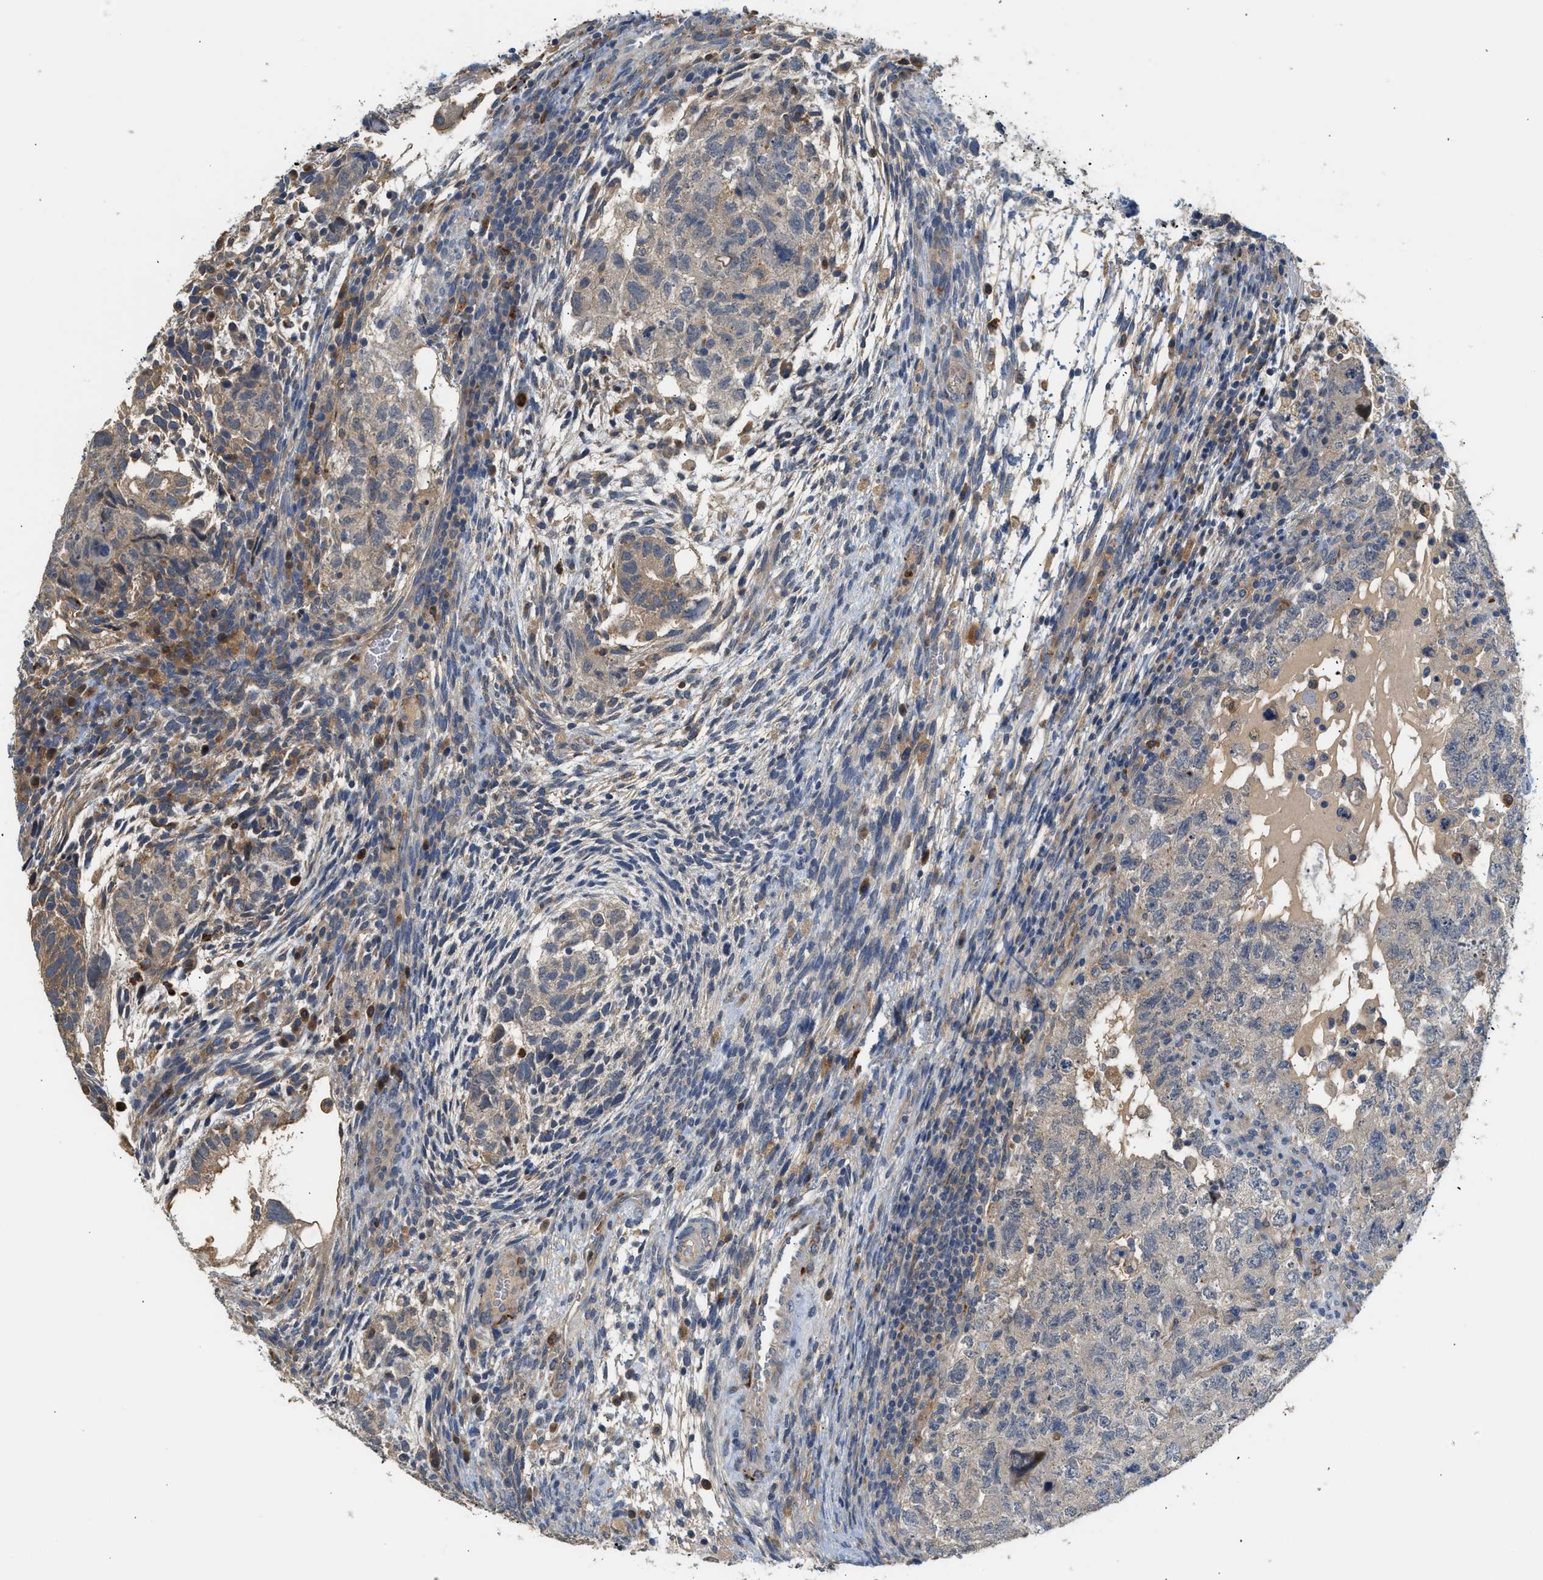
{"staining": {"intensity": "weak", "quantity": "25%-75%", "location": "cytoplasmic/membranous"}, "tissue": "testis cancer", "cell_type": "Tumor cells", "image_type": "cancer", "snomed": [{"axis": "morphology", "description": "Carcinoma, Embryonal, NOS"}, {"axis": "topography", "description": "Testis"}], "caption": "Tumor cells exhibit weak cytoplasmic/membranous staining in approximately 25%-75% of cells in embryonal carcinoma (testis).", "gene": "RHBDF2", "patient": {"sex": "male", "age": 36}}